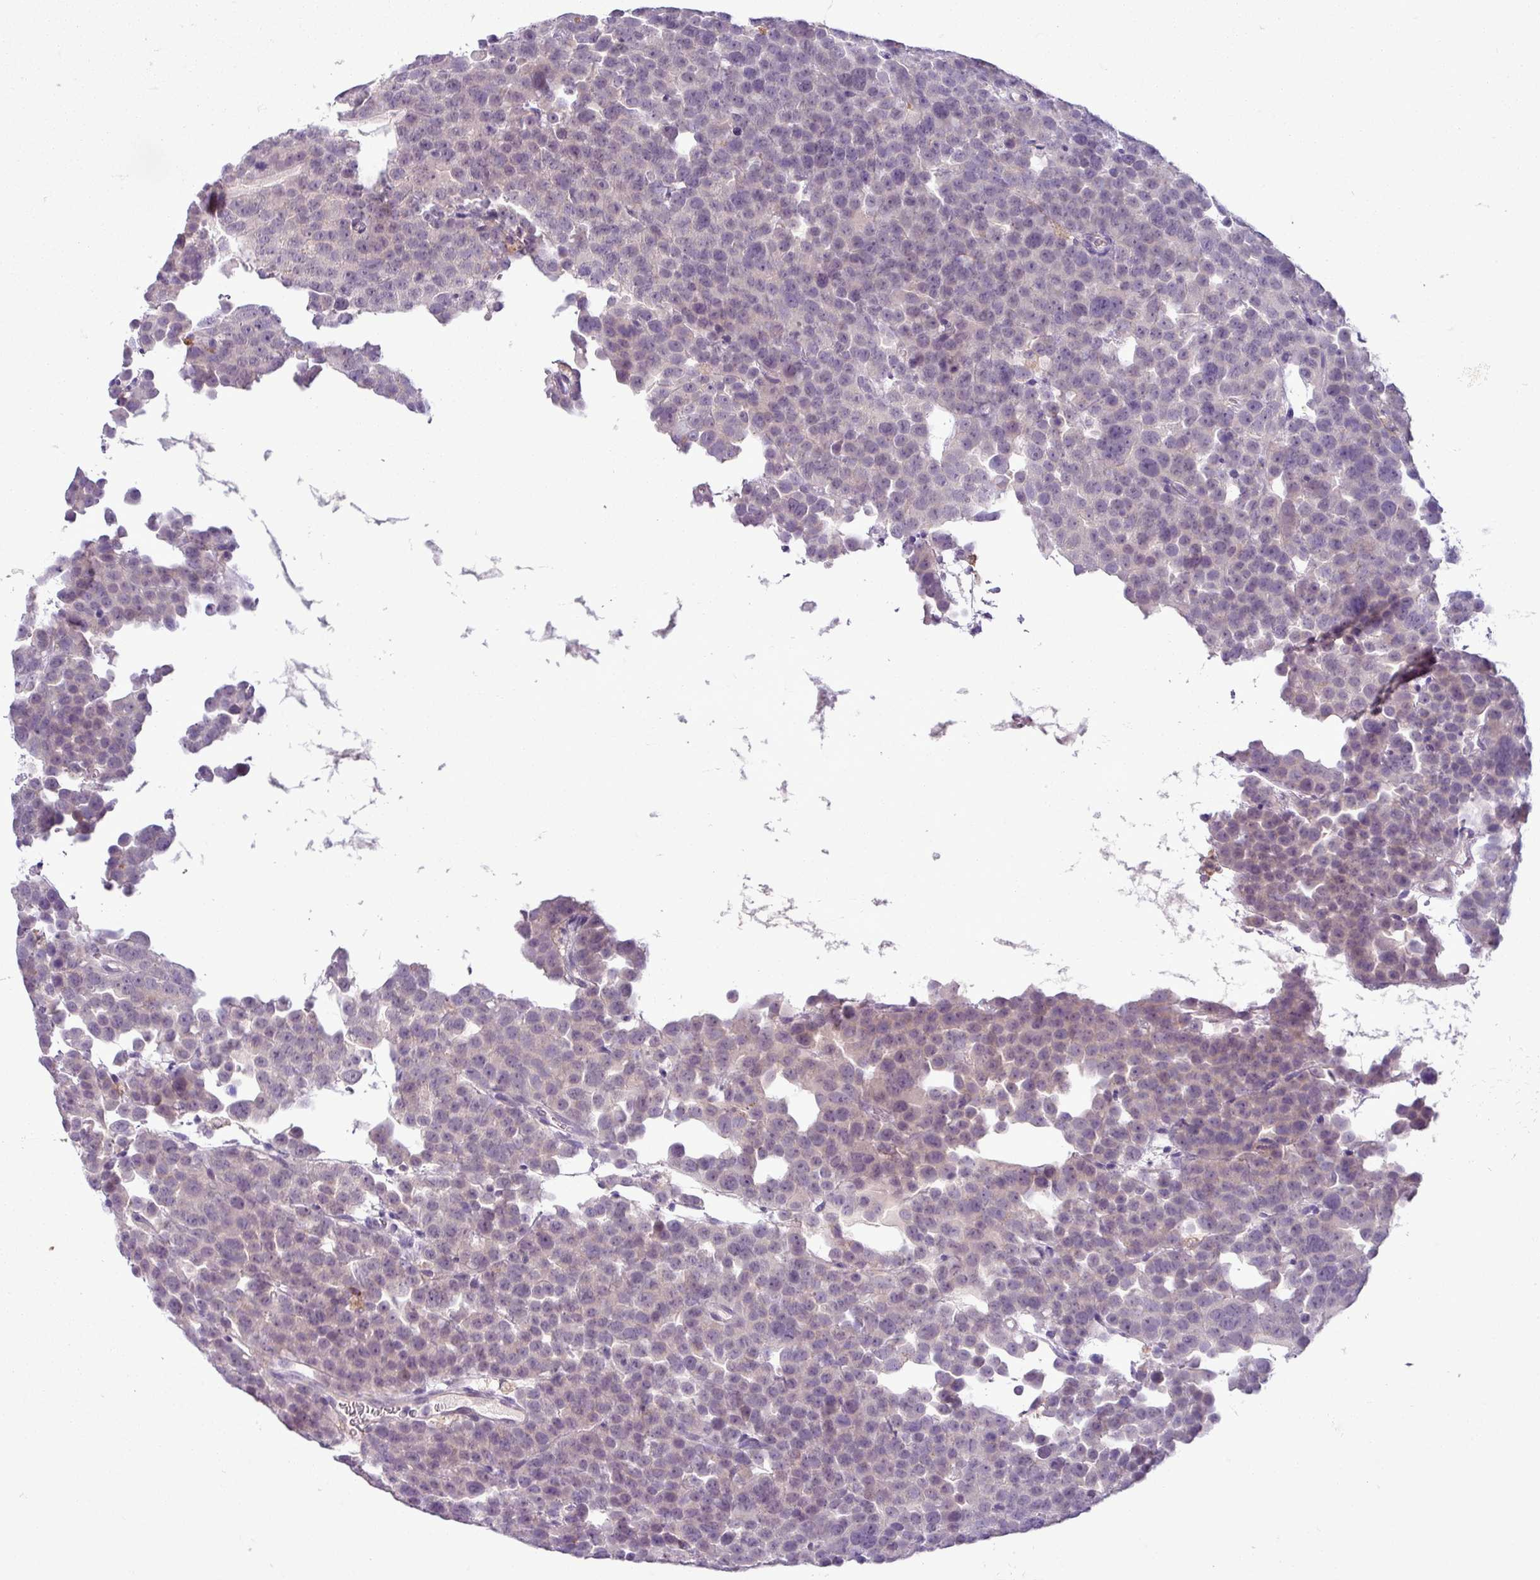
{"staining": {"intensity": "negative", "quantity": "none", "location": "none"}, "tissue": "testis cancer", "cell_type": "Tumor cells", "image_type": "cancer", "snomed": [{"axis": "morphology", "description": "Seminoma, NOS"}, {"axis": "topography", "description": "Testis"}], "caption": "An image of human testis seminoma is negative for staining in tumor cells. (Brightfield microscopy of DAB (3,3'-diaminobenzidine) immunohistochemistry at high magnification).", "gene": "C9orf24", "patient": {"sex": "male", "age": 71}}